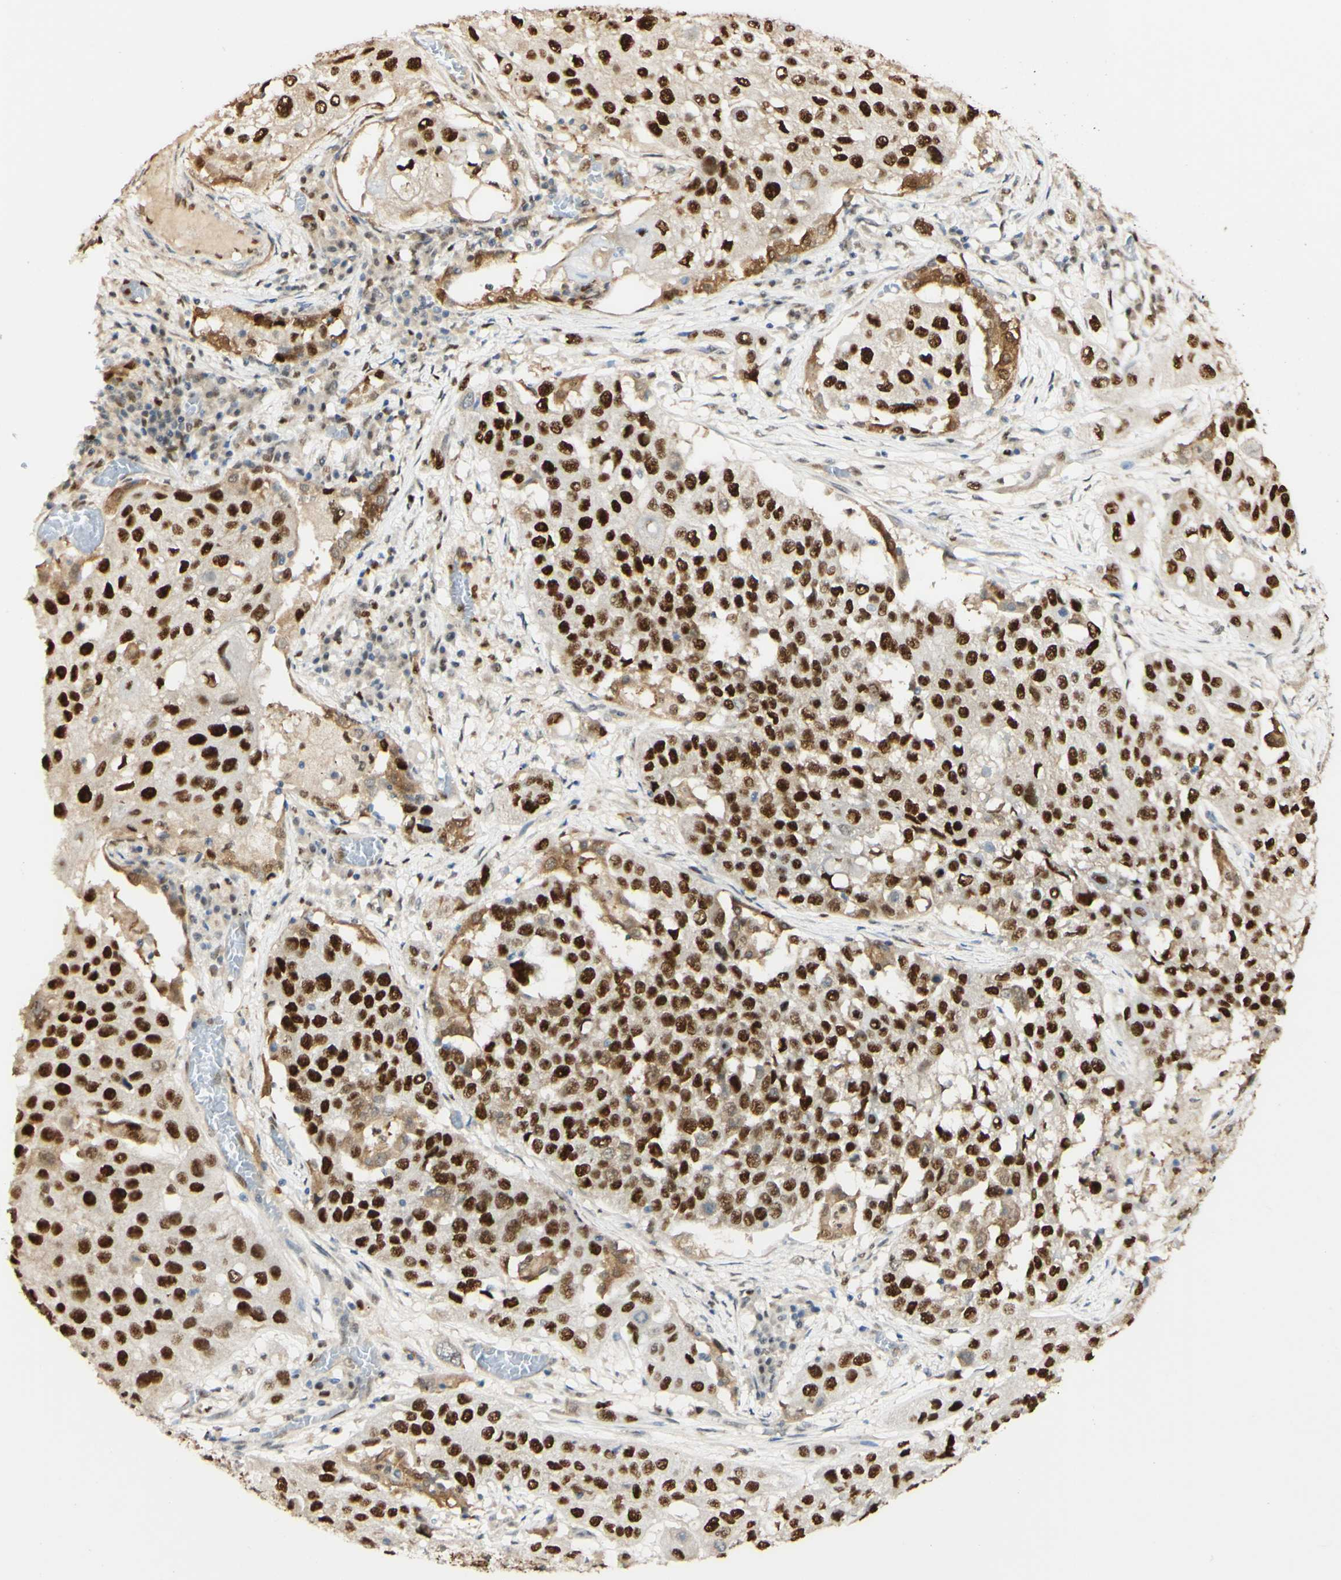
{"staining": {"intensity": "strong", "quantity": ">75%", "location": "nuclear"}, "tissue": "lung cancer", "cell_type": "Tumor cells", "image_type": "cancer", "snomed": [{"axis": "morphology", "description": "Squamous cell carcinoma, NOS"}, {"axis": "topography", "description": "Lung"}], "caption": "Protein staining shows strong nuclear expression in approximately >75% of tumor cells in lung squamous cell carcinoma.", "gene": "MAP3K4", "patient": {"sex": "male", "age": 71}}